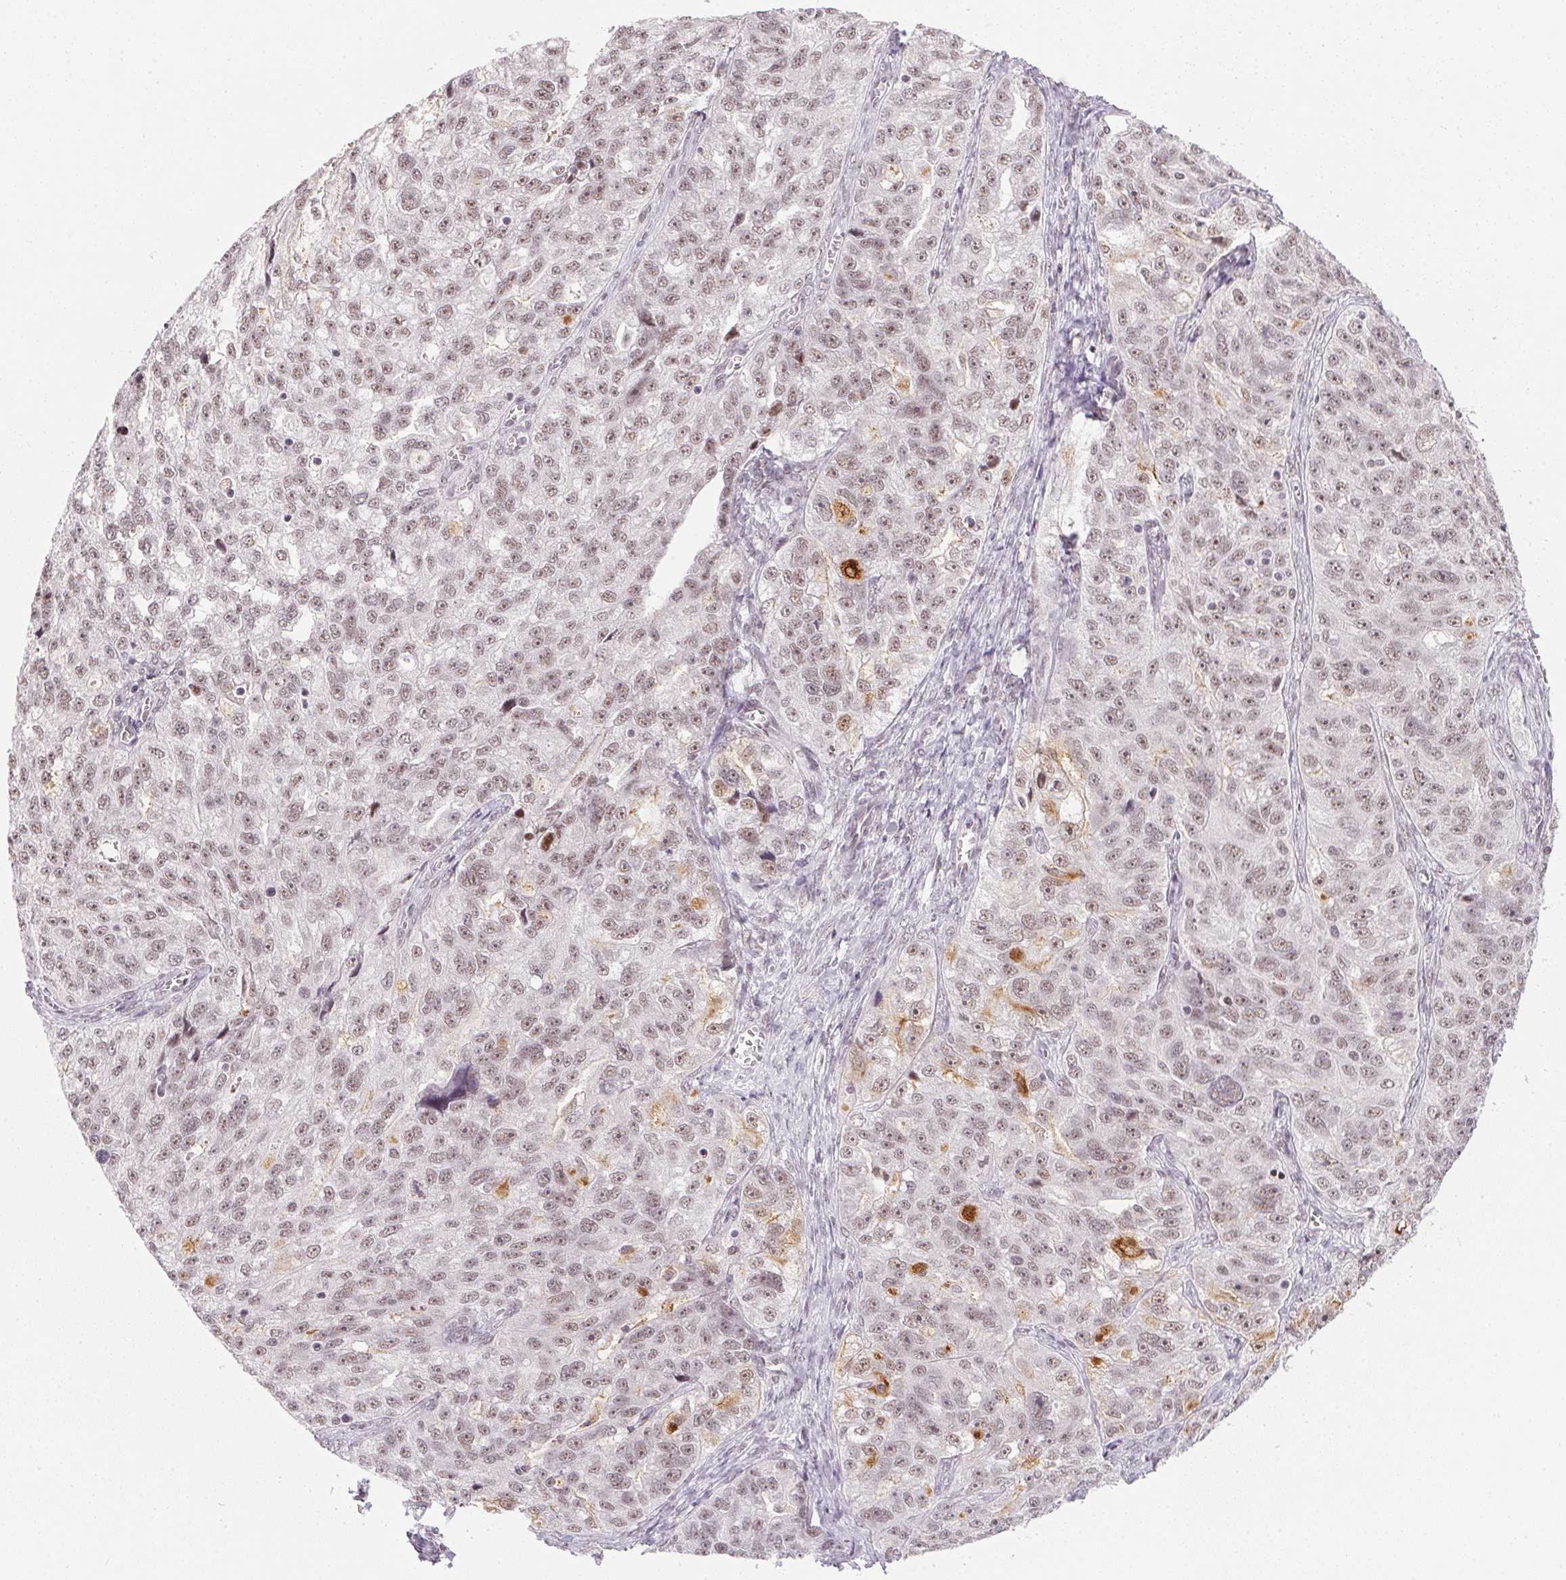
{"staining": {"intensity": "weak", "quantity": ">75%", "location": "nuclear"}, "tissue": "ovarian cancer", "cell_type": "Tumor cells", "image_type": "cancer", "snomed": [{"axis": "morphology", "description": "Cystadenocarcinoma, serous, NOS"}, {"axis": "topography", "description": "Ovary"}], "caption": "A high-resolution photomicrograph shows immunohistochemistry staining of serous cystadenocarcinoma (ovarian), which shows weak nuclear positivity in approximately >75% of tumor cells.", "gene": "SRSF7", "patient": {"sex": "female", "age": 51}}